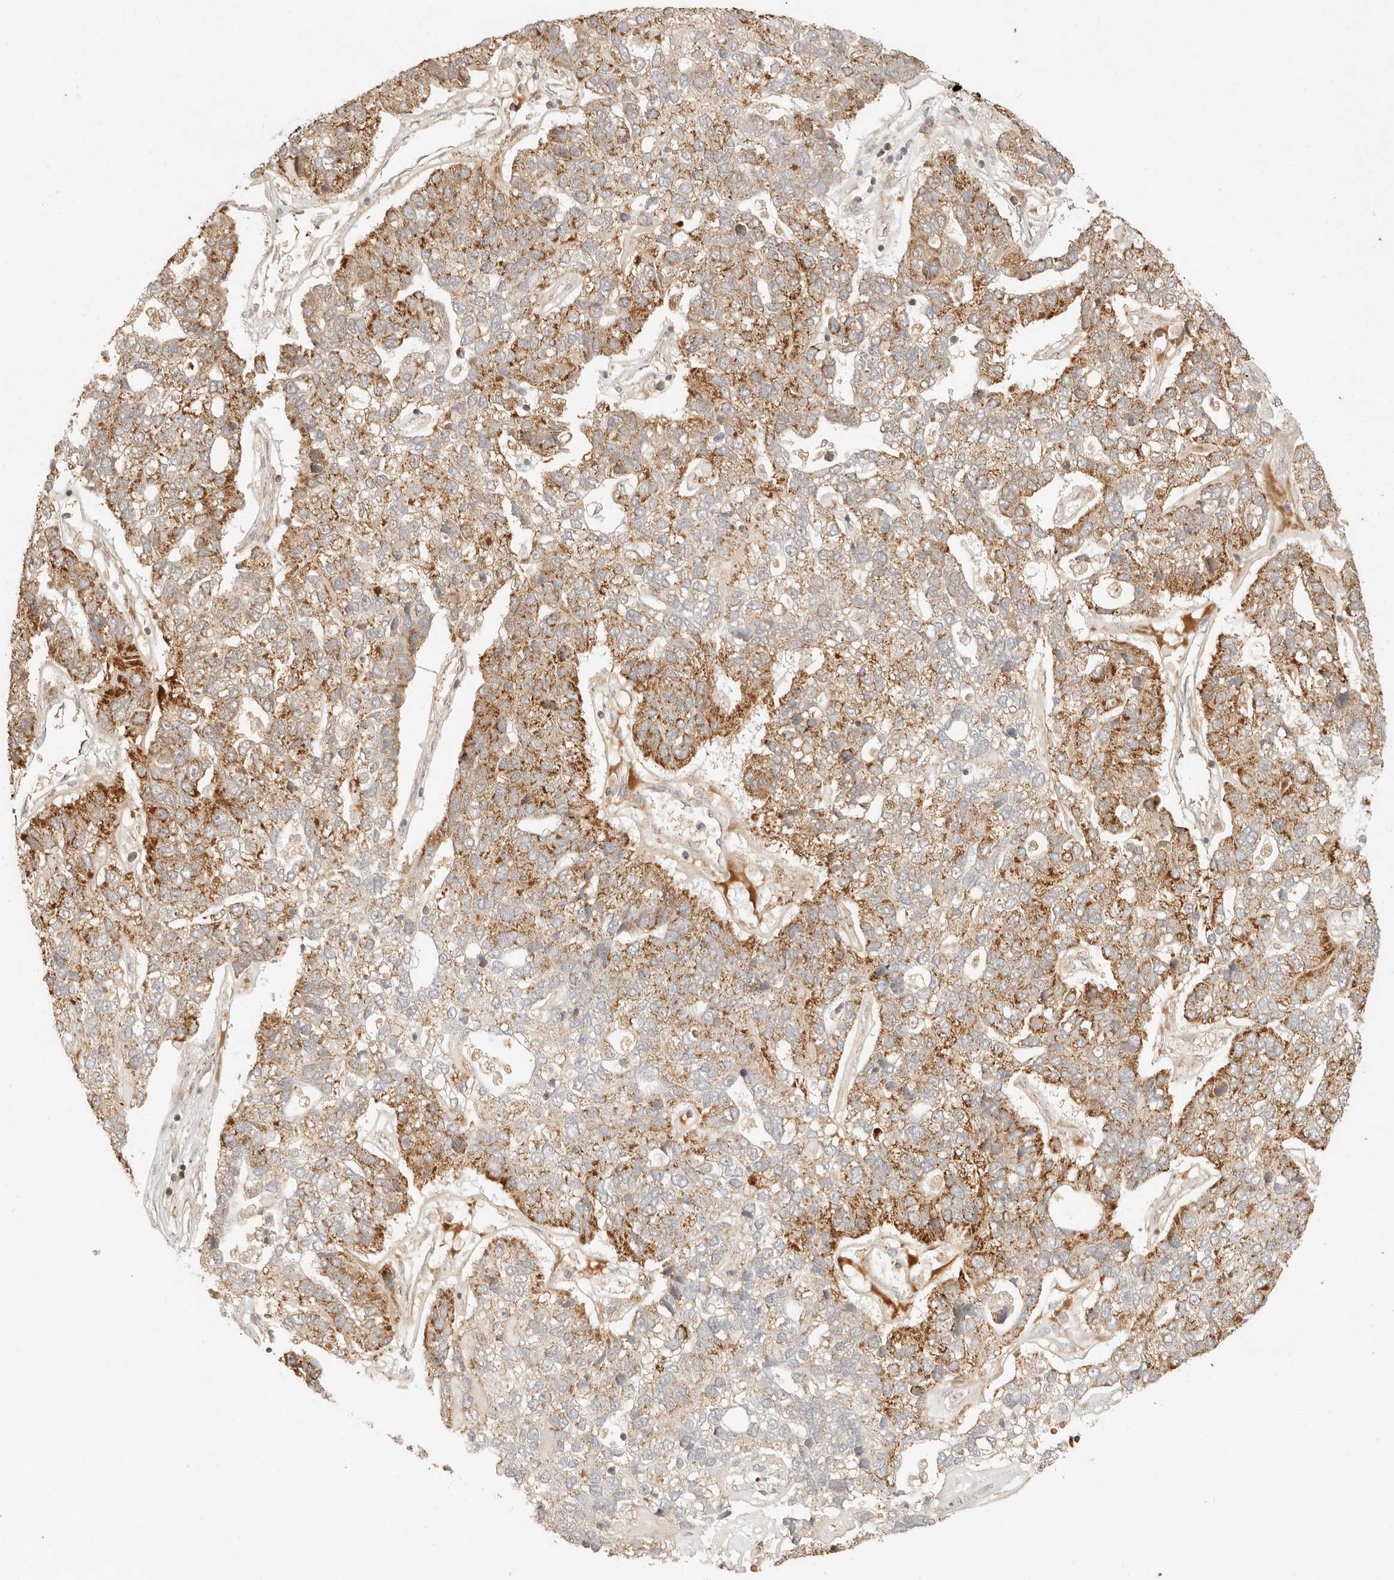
{"staining": {"intensity": "moderate", "quantity": ">75%", "location": "cytoplasmic/membranous"}, "tissue": "pancreatic cancer", "cell_type": "Tumor cells", "image_type": "cancer", "snomed": [{"axis": "morphology", "description": "Adenocarcinoma, NOS"}, {"axis": "topography", "description": "Pancreas"}], "caption": "Protein staining by immunohistochemistry (IHC) demonstrates moderate cytoplasmic/membranous positivity in about >75% of tumor cells in pancreatic cancer (adenocarcinoma).", "gene": "MRPL55", "patient": {"sex": "female", "age": 61}}